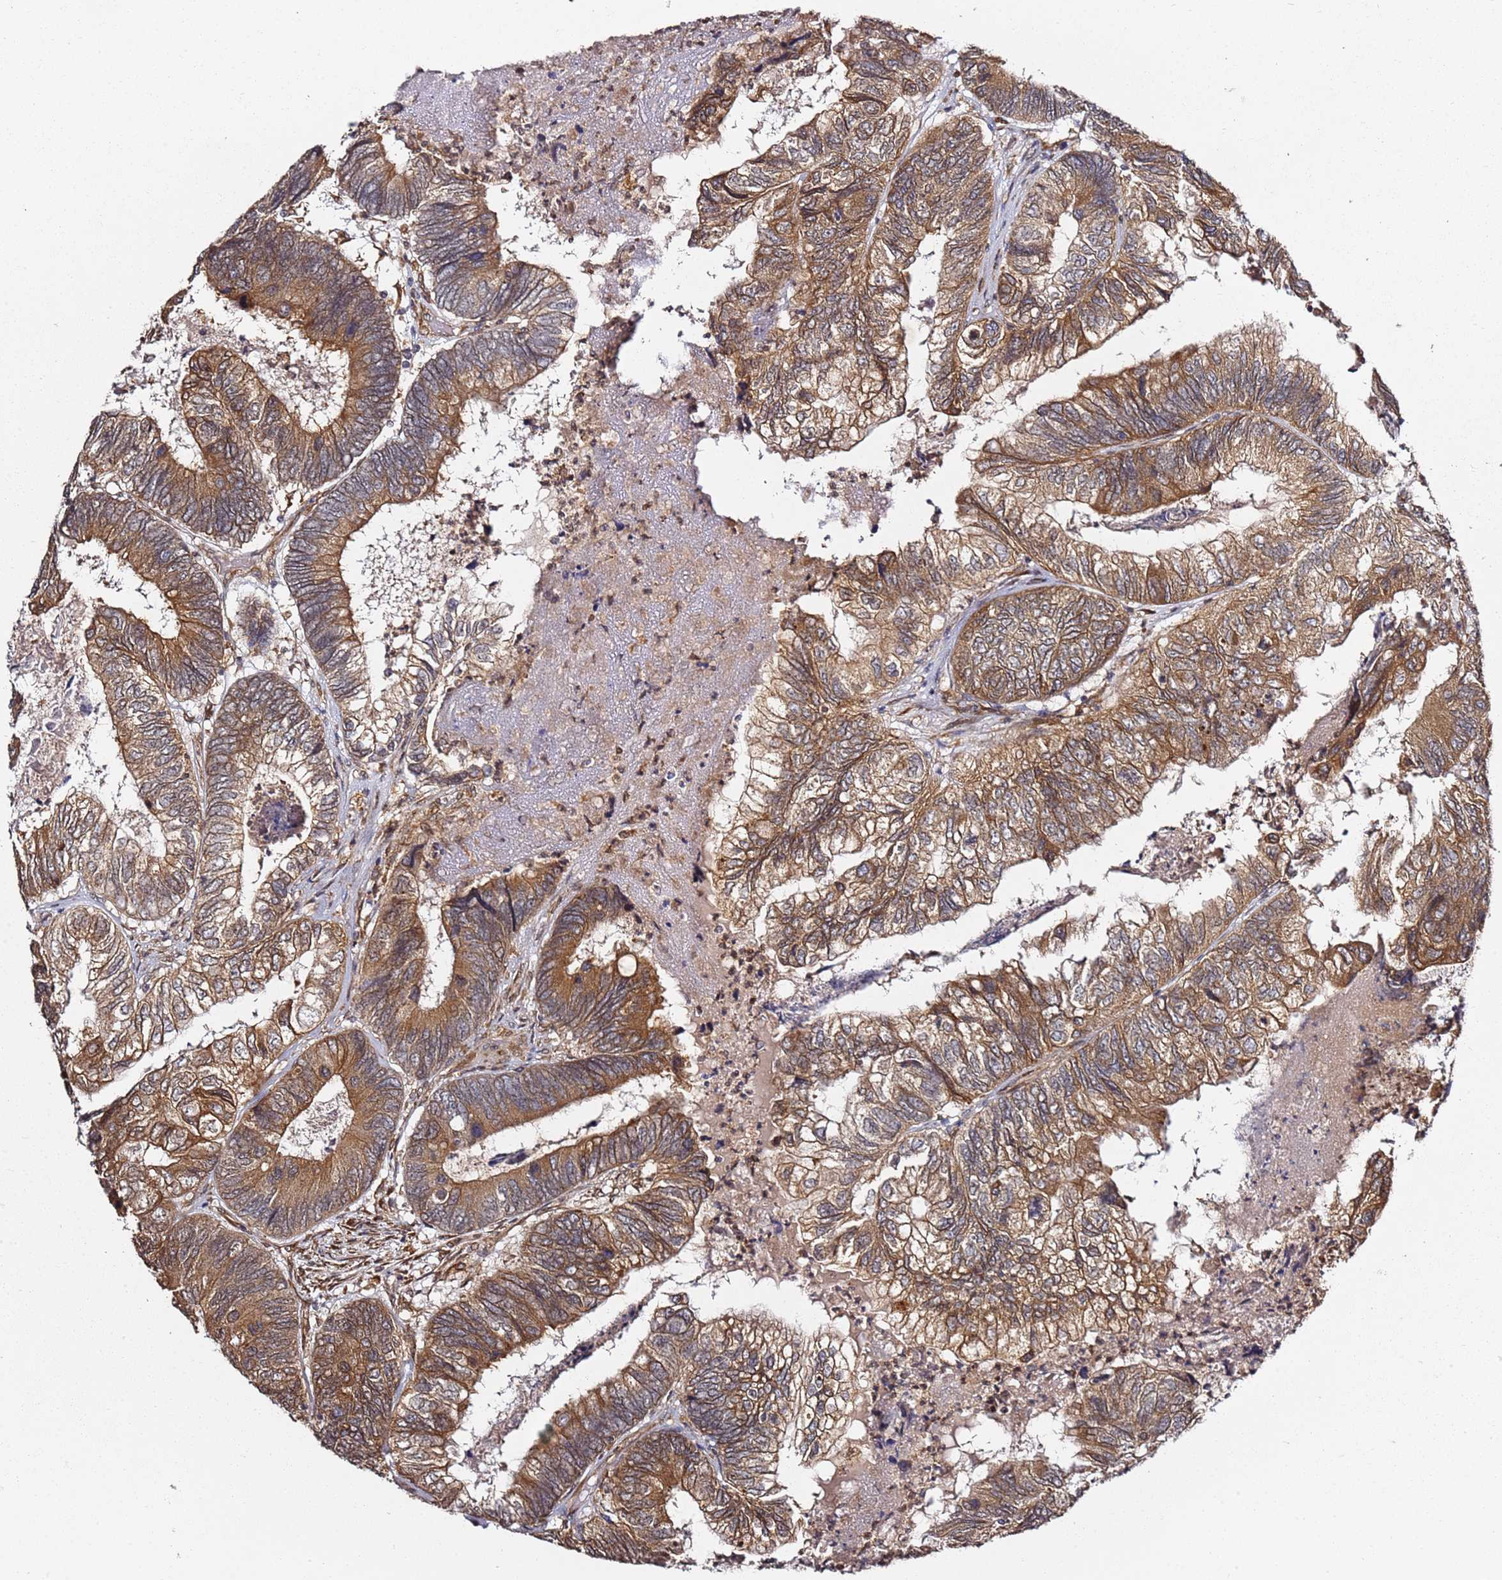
{"staining": {"intensity": "moderate", "quantity": ">75%", "location": "cytoplasmic/membranous"}, "tissue": "colorectal cancer", "cell_type": "Tumor cells", "image_type": "cancer", "snomed": [{"axis": "morphology", "description": "Adenocarcinoma, NOS"}, {"axis": "topography", "description": "Colon"}], "caption": "Colorectal cancer (adenocarcinoma) was stained to show a protein in brown. There is medium levels of moderate cytoplasmic/membranous positivity in about >75% of tumor cells.", "gene": "PRKAB2", "patient": {"sex": "female", "age": 67}}